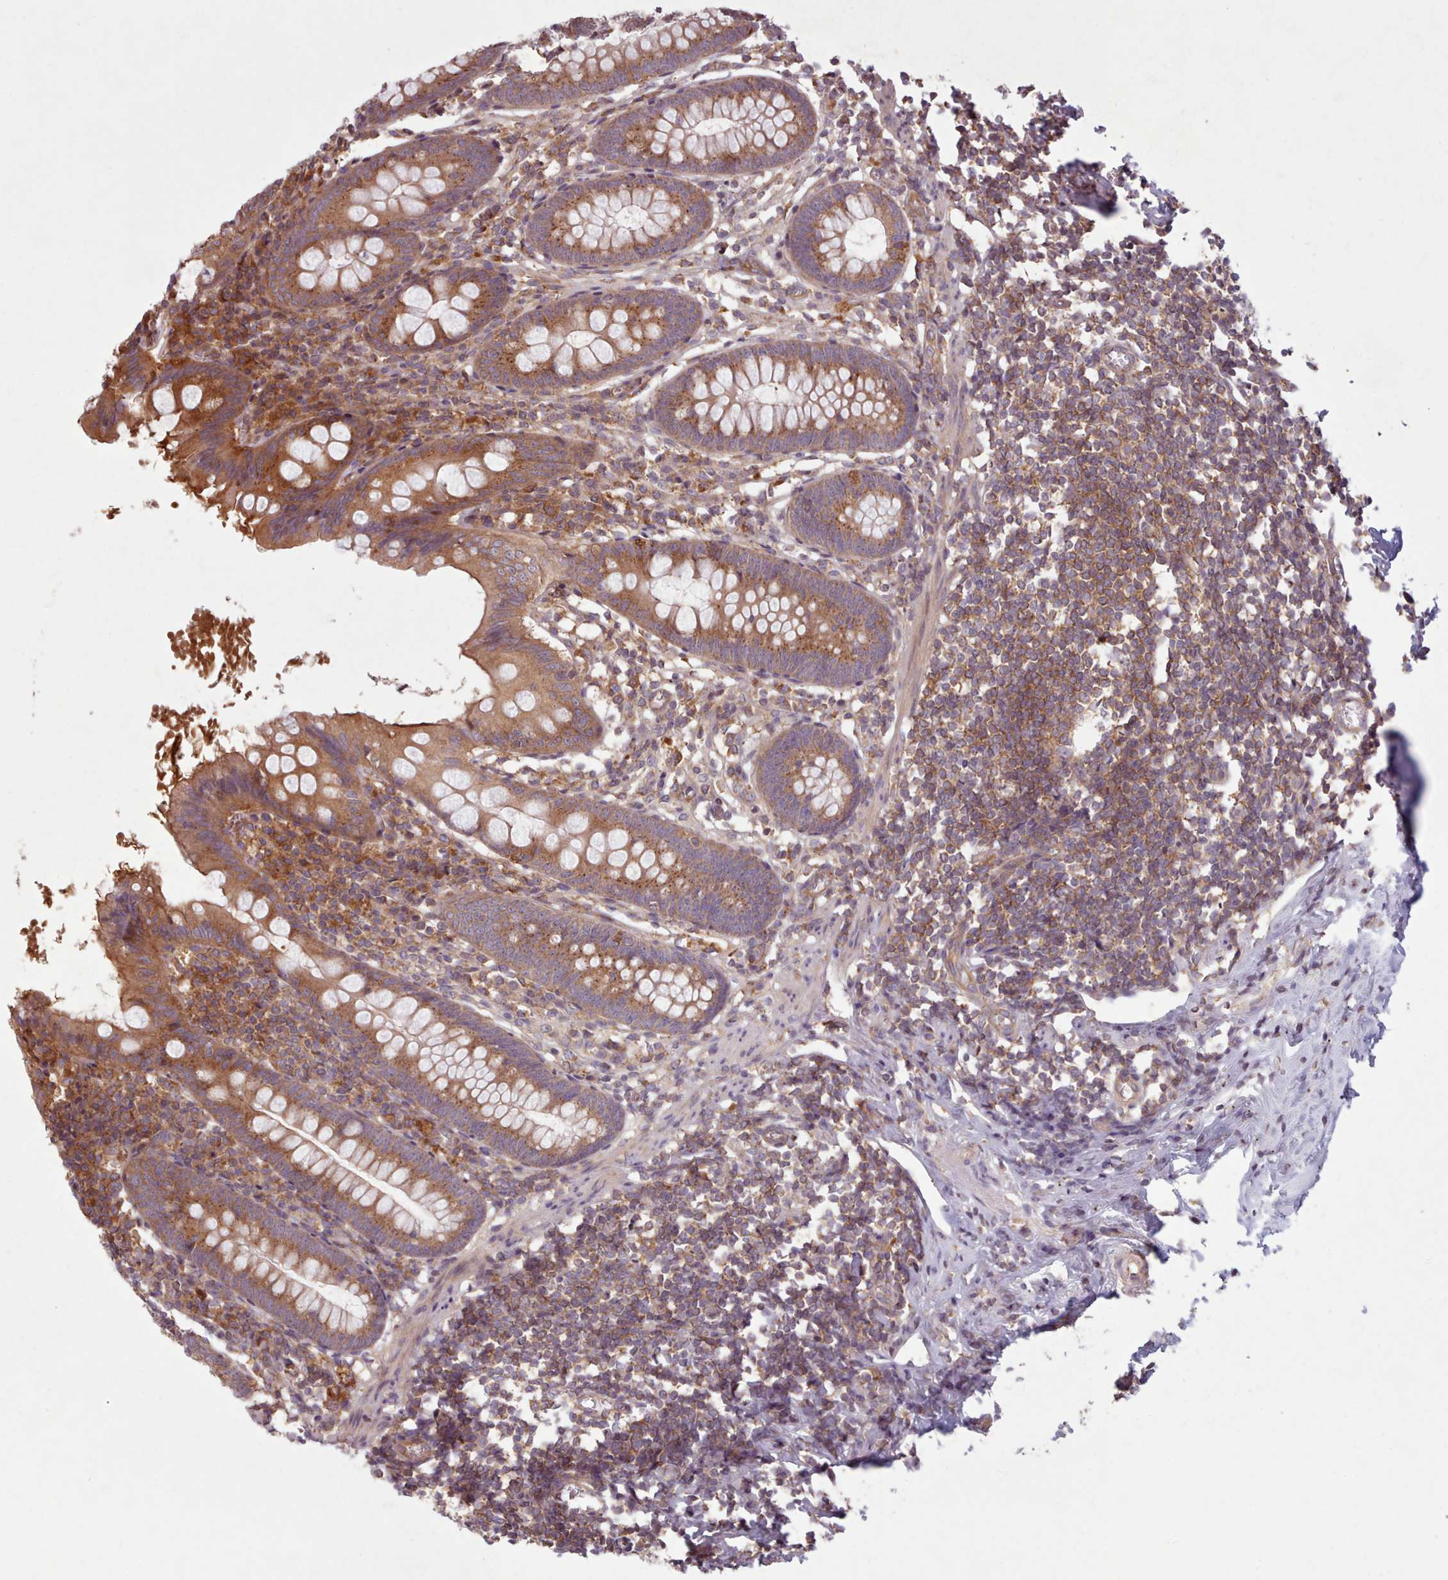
{"staining": {"intensity": "moderate", "quantity": ">75%", "location": "cytoplasmic/membranous"}, "tissue": "appendix", "cell_type": "Glandular cells", "image_type": "normal", "snomed": [{"axis": "morphology", "description": "Normal tissue, NOS"}, {"axis": "topography", "description": "Appendix"}], "caption": "A micrograph of appendix stained for a protein displays moderate cytoplasmic/membranous brown staining in glandular cells.", "gene": "WASHC2A", "patient": {"sex": "female", "age": 51}}